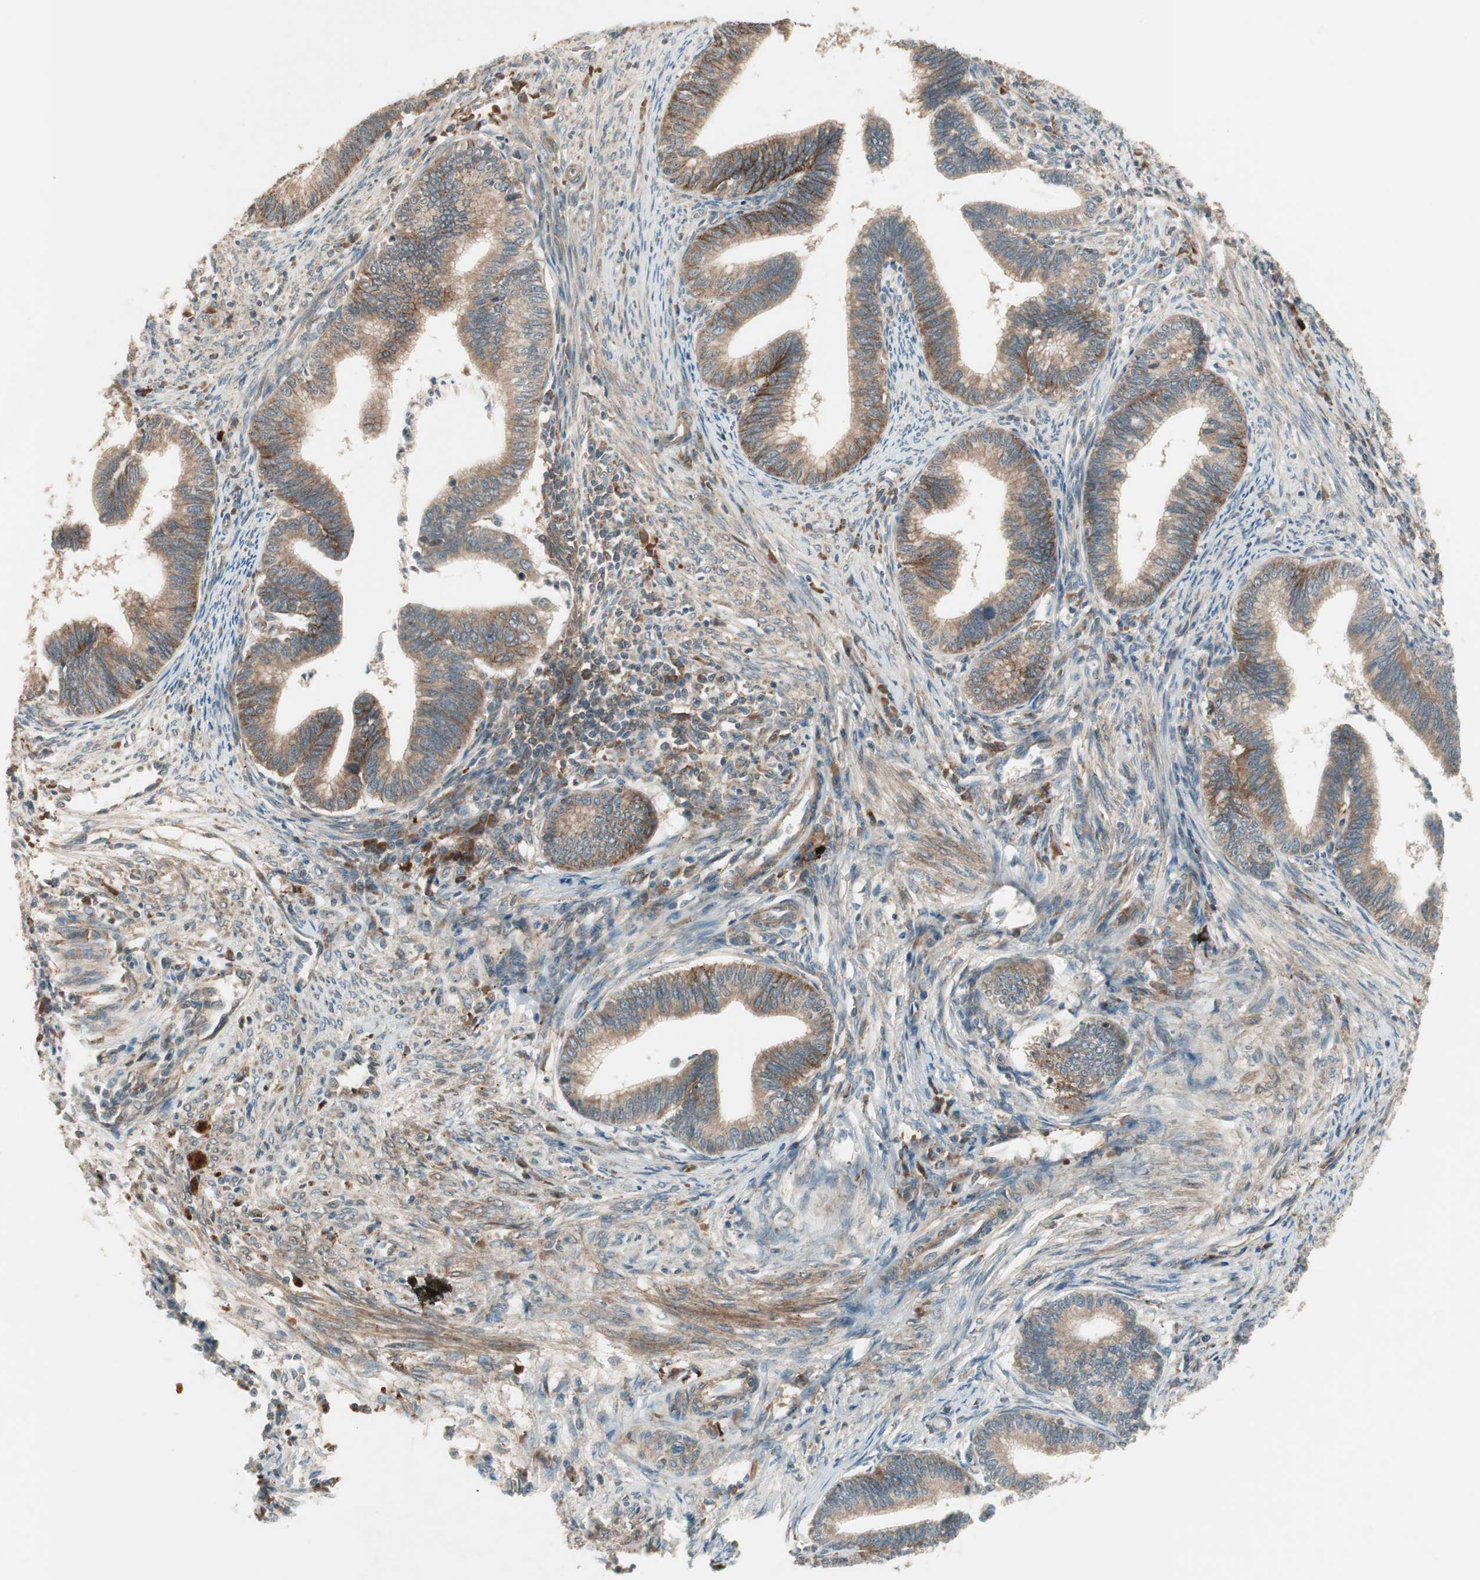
{"staining": {"intensity": "weak", "quantity": ">75%", "location": "cytoplasmic/membranous"}, "tissue": "cervical cancer", "cell_type": "Tumor cells", "image_type": "cancer", "snomed": [{"axis": "morphology", "description": "Adenocarcinoma, NOS"}, {"axis": "topography", "description": "Cervix"}], "caption": "Protein expression analysis of cervical adenocarcinoma shows weak cytoplasmic/membranous positivity in approximately >75% of tumor cells. Ihc stains the protein in brown and the nuclei are stained blue.", "gene": "SFRP1", "patient": {"sex": "female", "age": 36}}